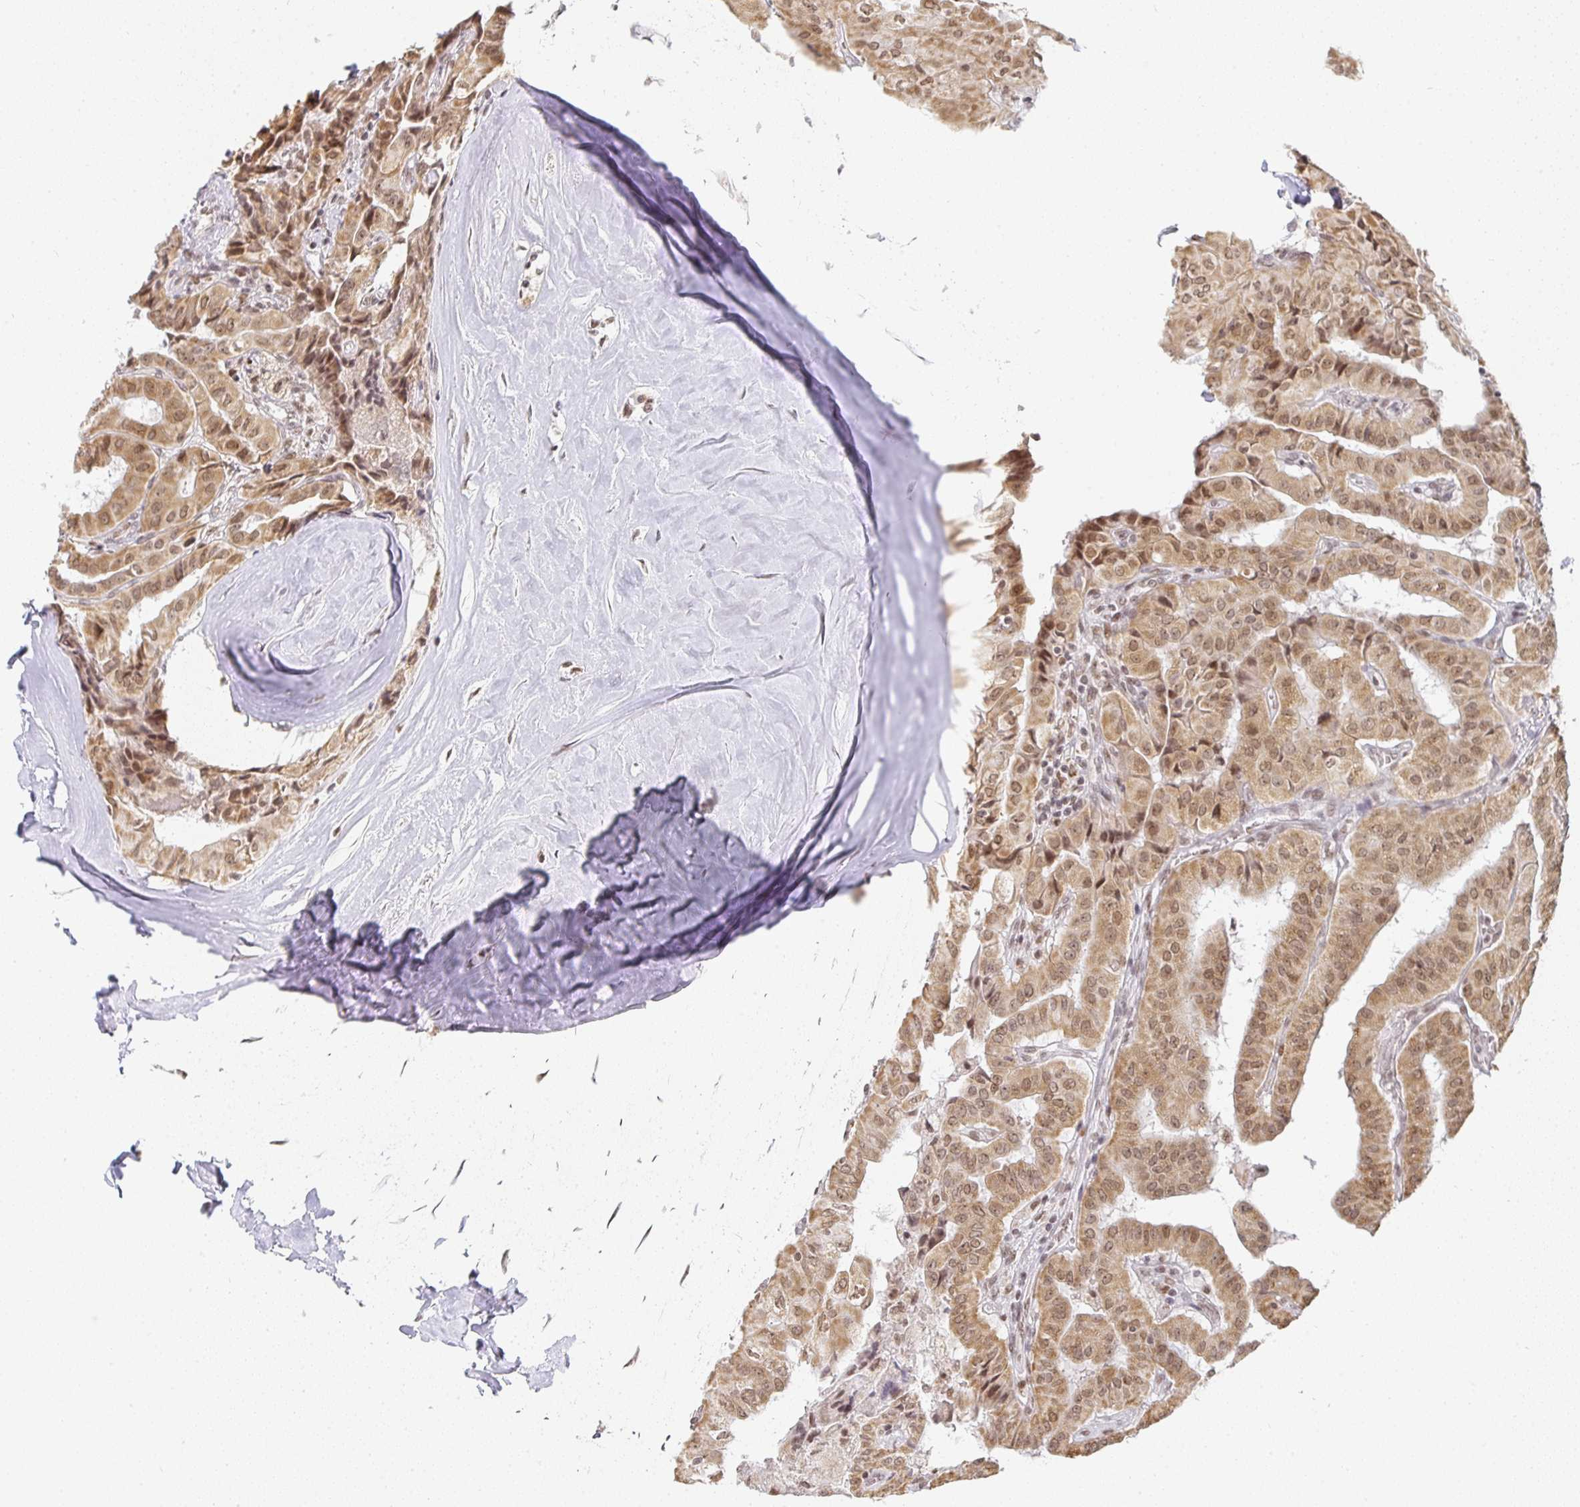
{"staining": {"intensity": "moderate", "quantity": ">75%", "location": "cytoplasmic/membranous,nuclear"}, "tissue": "thyroid cancer", "cell_type": "Tumor cells", "image_type": "cancer", "snomed": [{"axis": "morphology", "description": "Normal tissue, NOS"}, {"axis": "morphology", "description": "Papillary adenocarcinoma, NOS"}, {"axis": "topography", "description": "Thyroid gland"}], "caption": "Thyroid papillary adenocarcinoma tissue reveals moderate cytoplasmic/membranous and nuclear positivity in about >75% of tumor cells Using DAB (brown) and hematoxylin (blue) stains, captured at high magnification using brightfield microscopy.", "gene": "SMARCA2", "patient": {"sex": "female", "age": 59}}